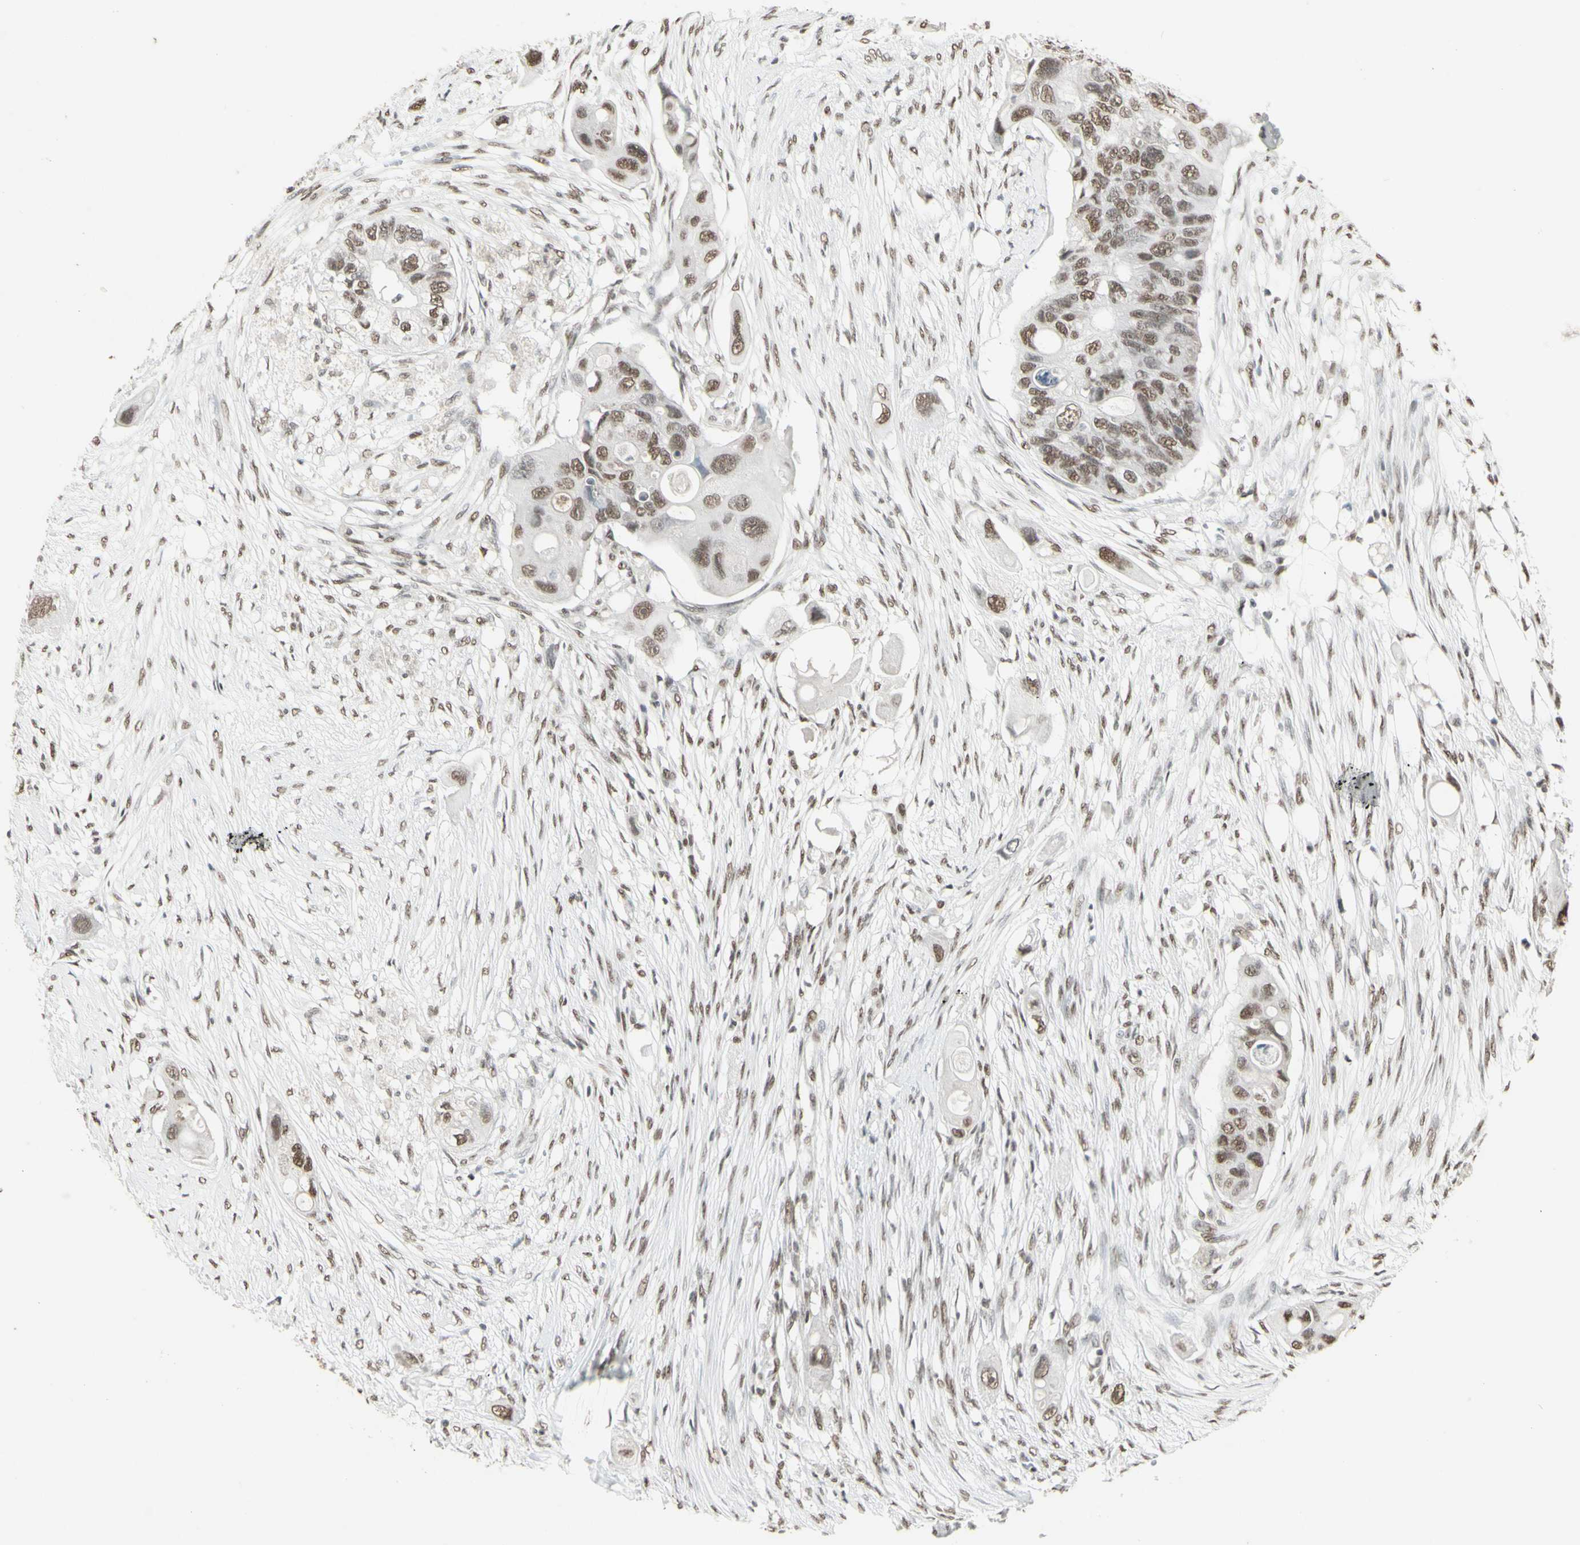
{"staining": {"intensity": "moderate", "quantity": ">75%", "location": "nuclear"}, "tissue": "colorectal cancer", "cell_type": "Tumor cells", "image_type": "cancer", "snomed": [{"axis": "morphology", "description": "Adenocarcinoma, NOS"}, {"axis": "topography", "description": "Colon"}], "caption": "The image demonstrates staining of colorectal cancer, revealing moderate nuclear protein staining (brown color) within tumor cells.", "gene": "TRIM28", "patient": {"sex": "female", "age": 57}}